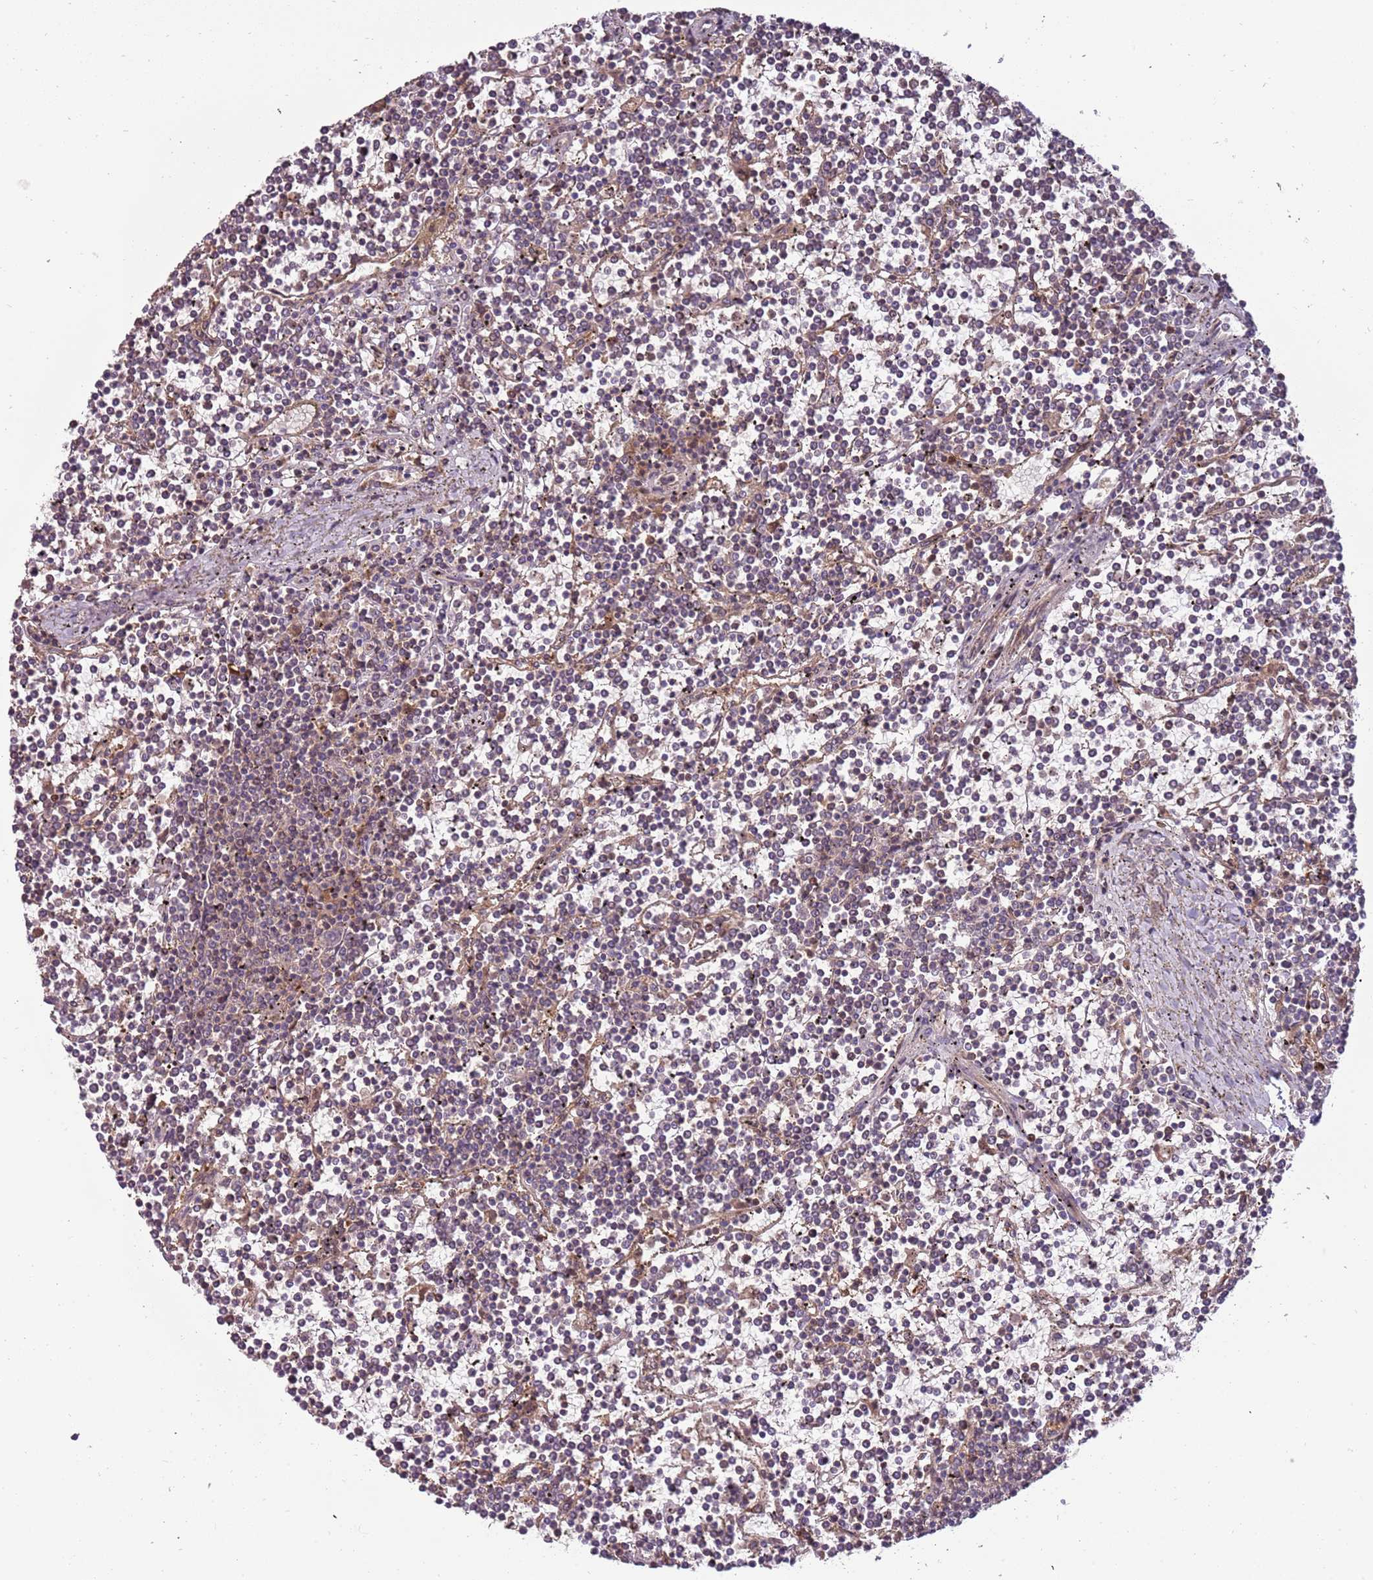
{"staining": {"intensity": "negative", "quantity": "none", "location": "none"}, "tissue": "lymphoma", "cell_type": "Tumor cells", "image_type": "cancer", "snomed": [{"axis": "morphology", "description": "Malignant lymphoma, non-Hodgkin's type, Low grade"}, {"axis": "topography", "description": "Spleen"}], "caption": "Tumor cells are negative for protein expression in human malignant lymphoma, non-Hodgkin's type (low-grade).", "gene": "GSTO2", "patient": {"sex": "female", "age": 19}}